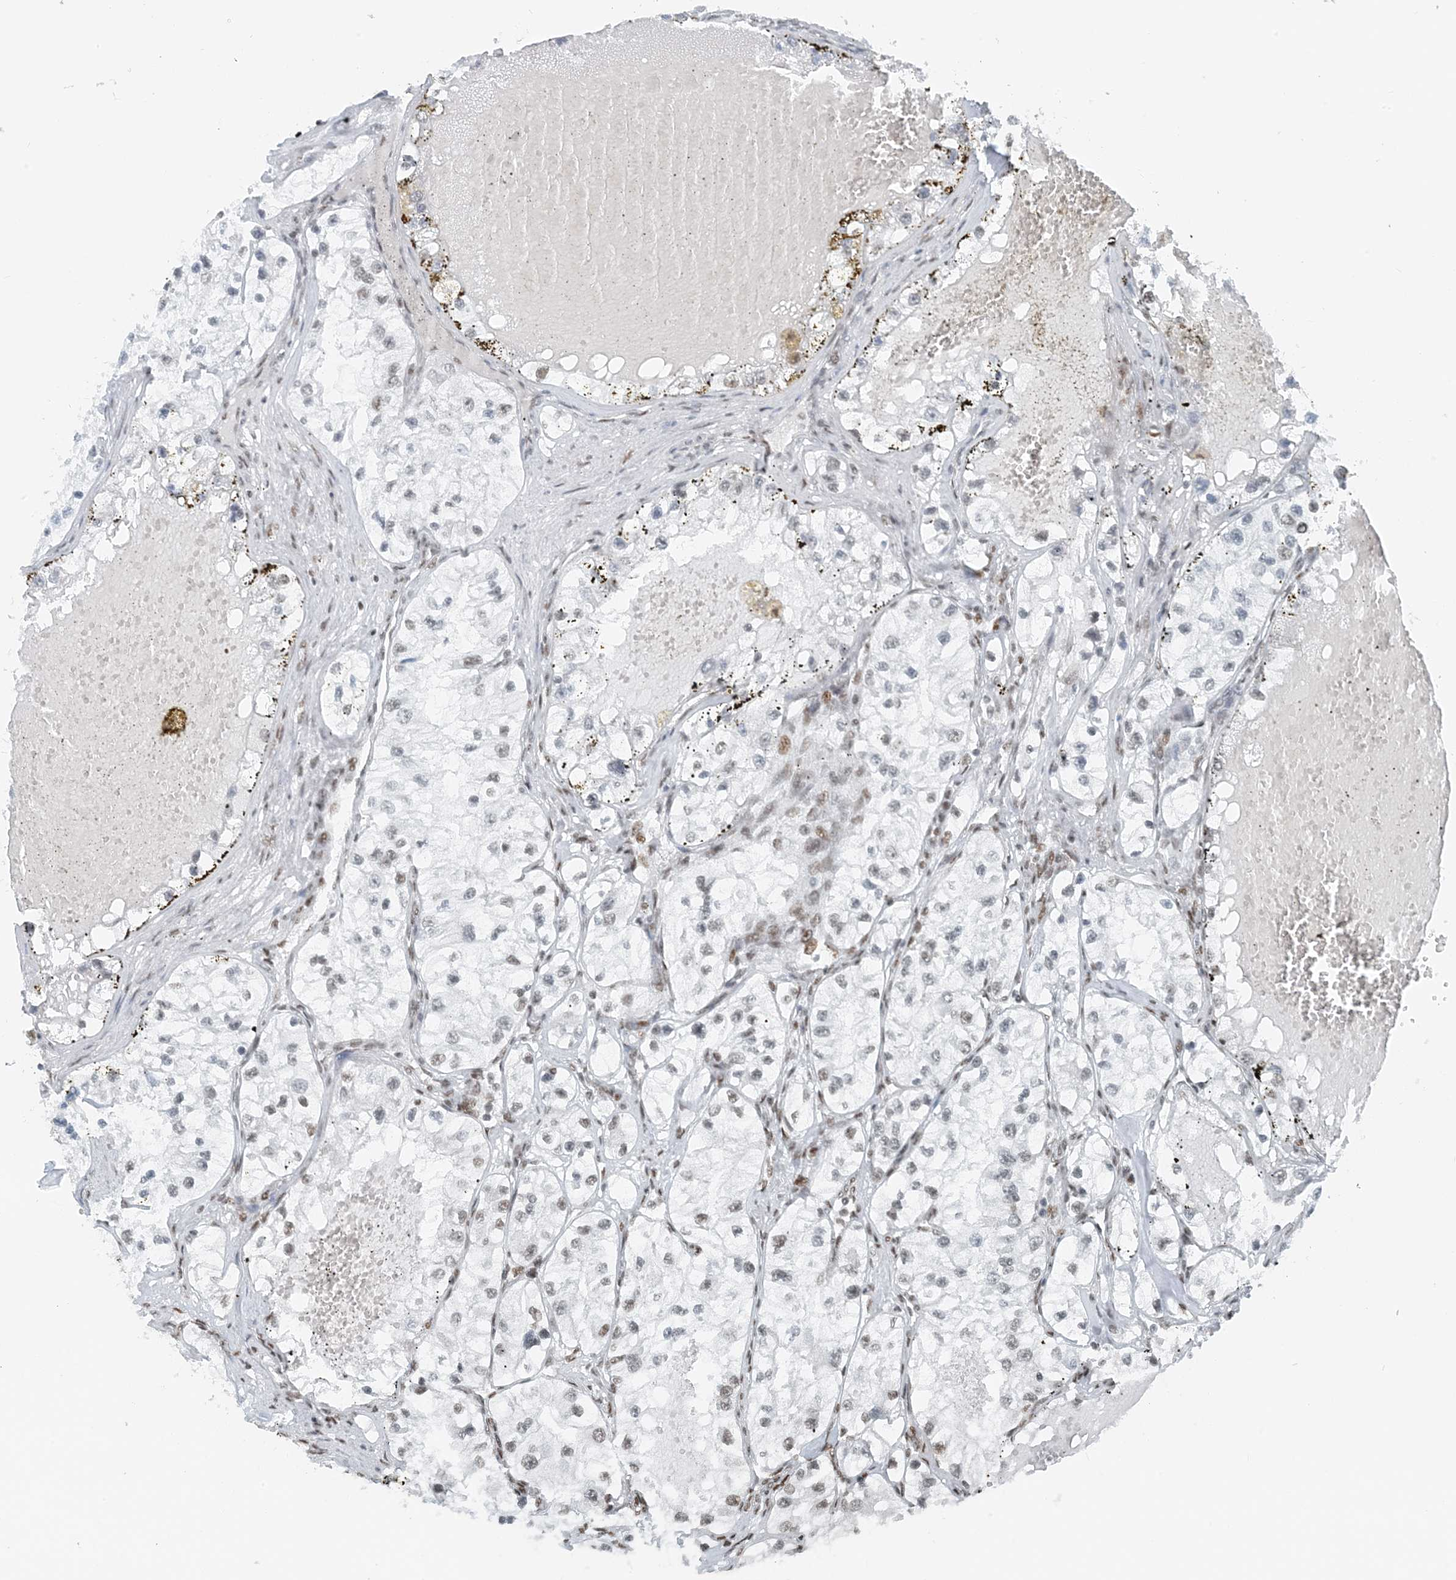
{"staining": {"intensity": "moderate", "quantity": "<25%", "location": "nuclear"}, "tissue": "renal cancer", "cell_type": "Tumor cells", "image_type": "cancer", "snomed": [{"axis": "morphology", "description": "Adenocarcinoma, NOS"}, {"axis": "topography", "description": "Kidney"}], "caption": "Moderate nuclear positivity is present in approximately <25% of tumor cells in adenocarcinoma (renal).", "gene": "ZNF500", "patient": {"sex": "female", "age": 57}}